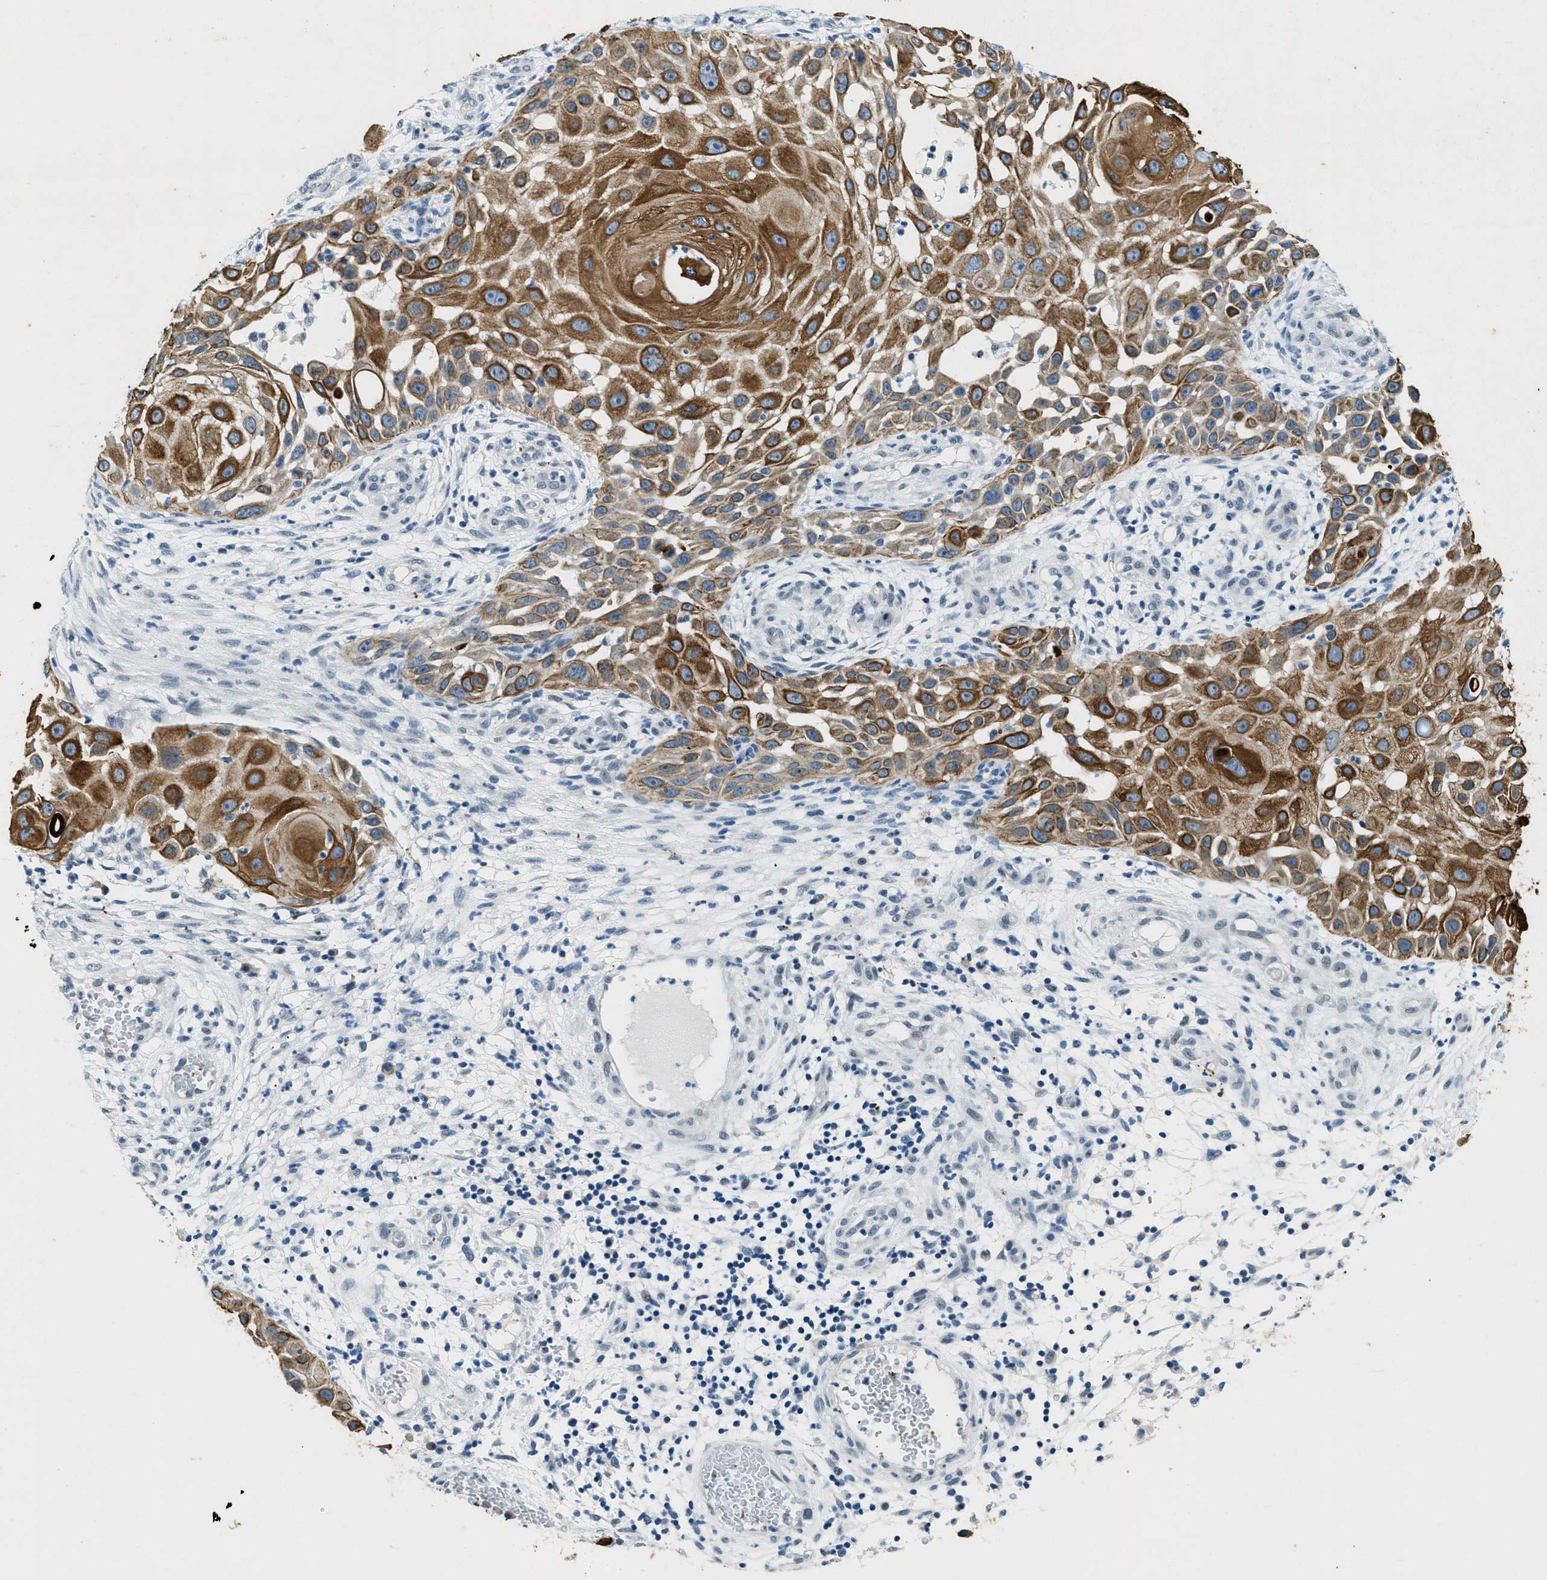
{"staining": {"intensity": "strong", "quantity": ">75%", "location": "cytoplasmic/membranous"}, "tissue": "skin cancer", "cell_type": "Tumor cells", "image_type": "cancer", "snomed": [{"axis": "morphology", "description": "Squamous cell carcinoma, NOS"}, {"axis": "topography", "description": "Skin"}], "caption": "Immunohistochemistry of skin cancer demonstrates high levels of strong cytoplasmic/membranous expression in approximately >75% of tumor cells. Ihc stains the protein in brown and the nuclei are stained blue.", "gene": "CFAP20", "patient": {"sex": "female", "age": 44}}